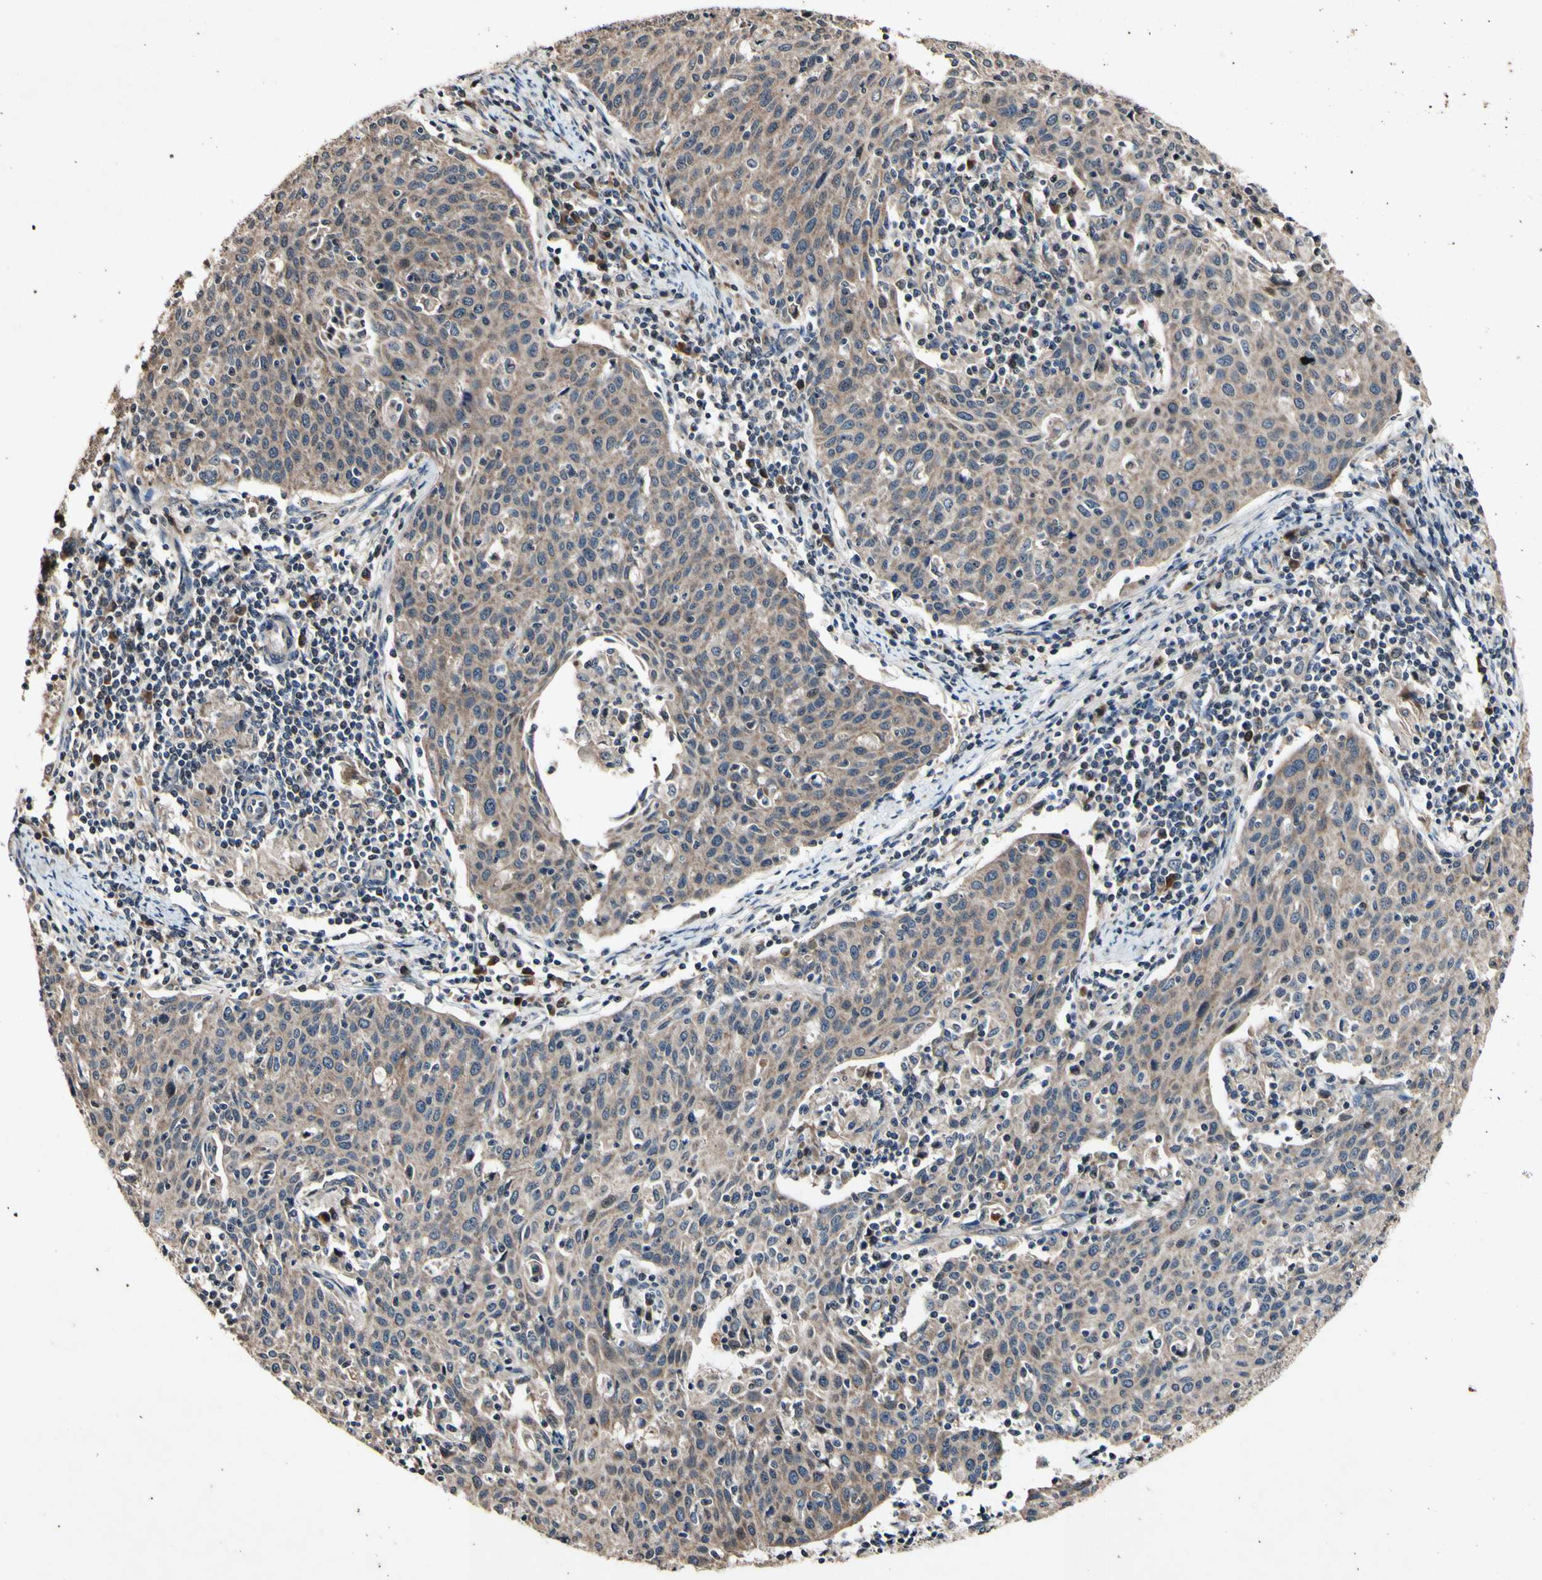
{"staining": {"intensity": "moderate", "quantity": ">75%", "location": "cytoplasmic/membranous"}, "tissue": "cervical cancer", "cell_type": "Tumor cells", "image_type": "cancer", "snomed": [{"axis": "morphology", "description": "Squamous cell carcinoma, NOS"}, {"axis": "topography", "description": "Cervix"}], "caption": "About >75% of tumor cells in human cervical cancer (squamous cell carcinoma) reveal moderate cytoplasmic/membranous protein staining as visualized by brown immunohistochemical staining.", "gene": "PLAT", "patient": {"sex": "female", "age": 38}}